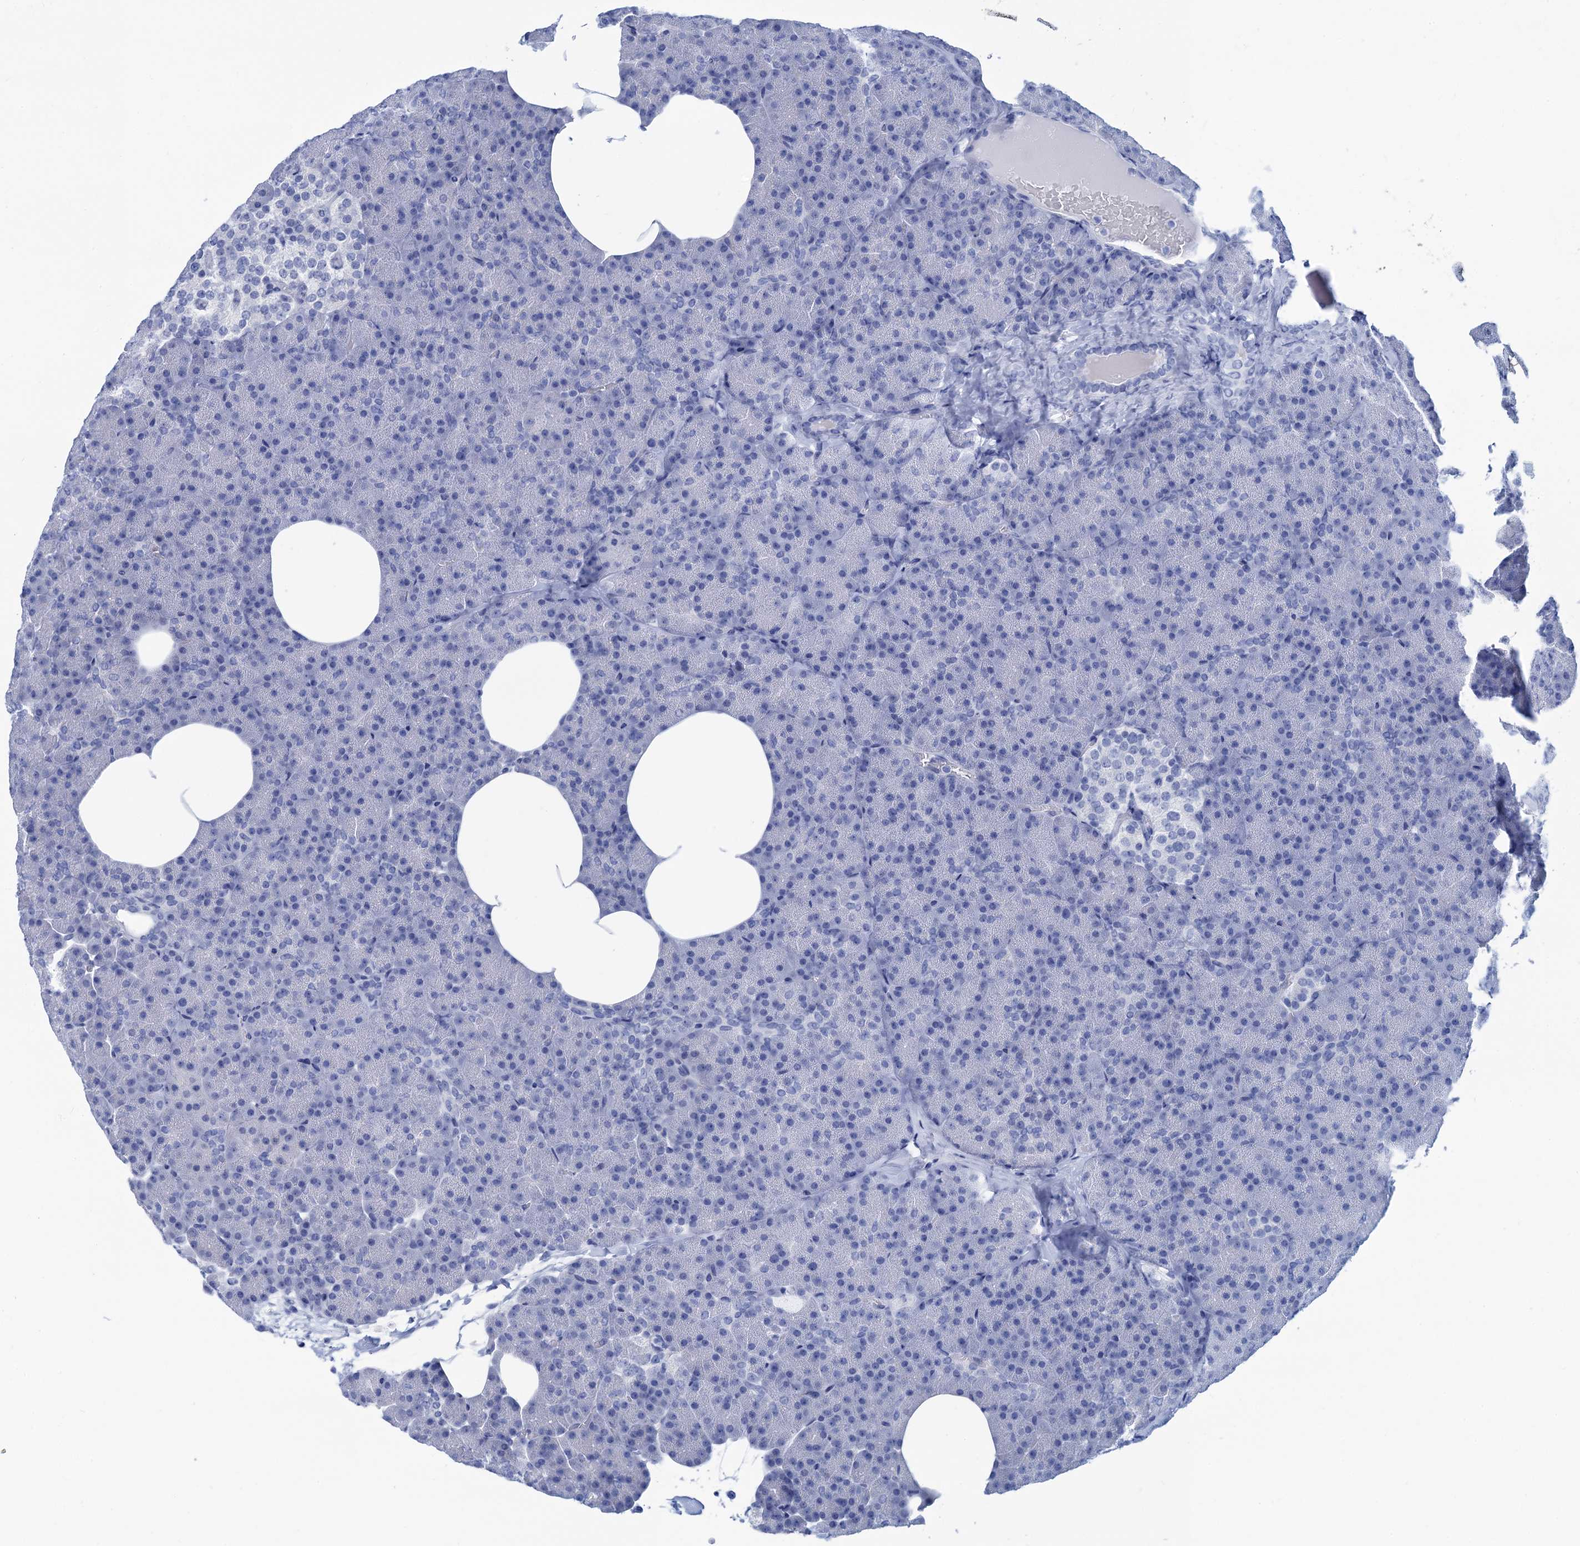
{"staining": {"intensity": "negative", "quantity": "none", "location": "none"}, "tissue": "pancreas", "cell_type": "Exocrine glandular cells", "image_type": "normal", "snomed": [{"axis": "morphology", "description": "Normal tissue, NOS"}, {"axis": "morphology", "description": "Carcinoid, malignant, NOS"}, {"axis": "topography", "description": "Pancreas"}], "caption": "Exocrine glandular cells are negative for brown protein staining in benign pancreas. Nuclei are stained in blue.", "gene": "CABYR", "patient": {"sex": "female", "age": 35}}